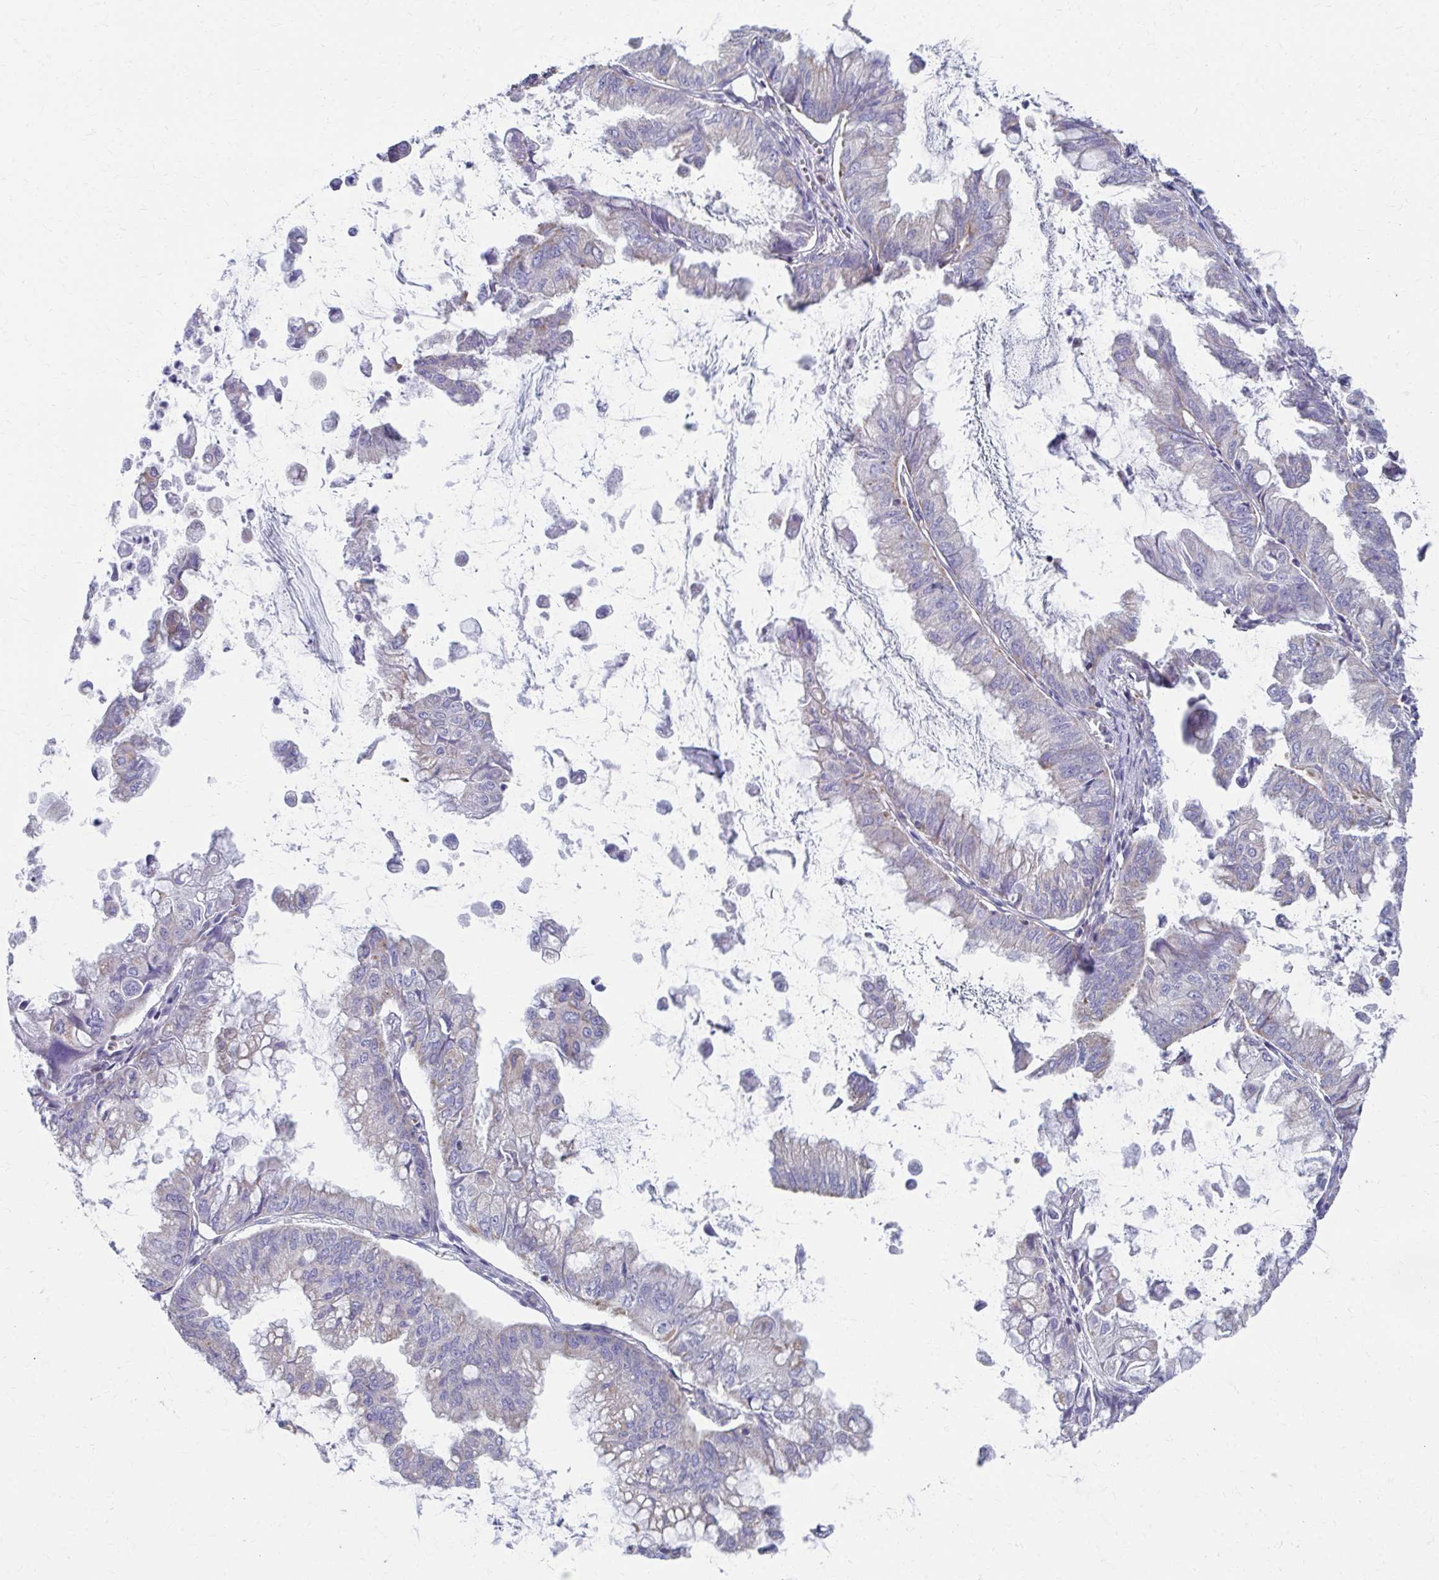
{"staining": {"intensity": "weak", "quantity": "<25%", "location": "cytoplasmic/membranous"}, "tissue": "stomach cancer", "cell_type": "Tumor cells", "image_type": "cancer", "snomed": [{"axis": "morphology", "description": "Adenocarcinoma, NOS"}, {"axis": "topography", "description": "Stomach, upper"}], "caption": "Protein analysis of stomach adenocarcinoma reveals no significant expression in tumor cells.", "gene": "RCC1L", "patient": {"sex": "male", "age": 80}}